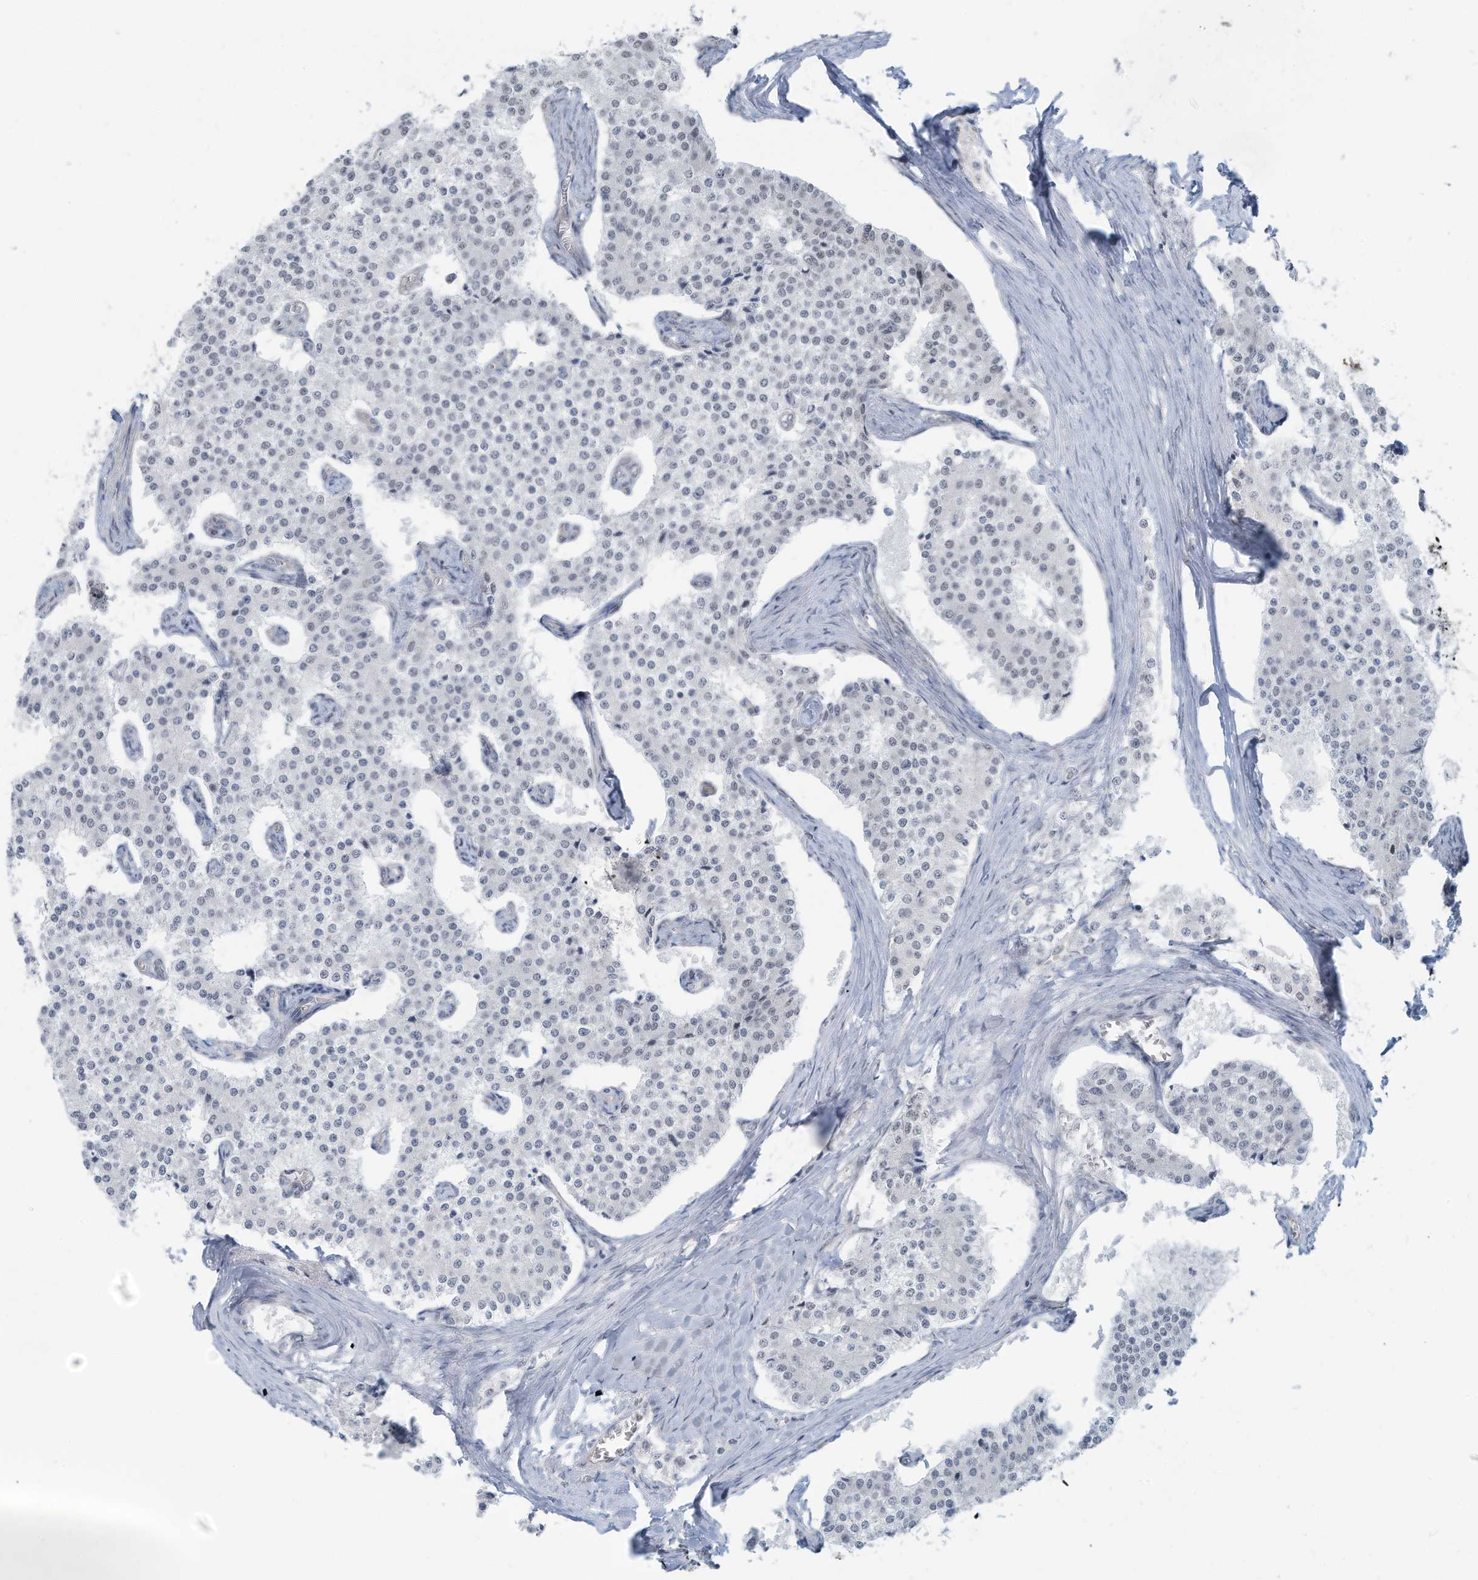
{"staining": {"intensity": "negative", "quantity": "none", "location": "none"}, "tissue": "carcinoid", "cell_type": "Tumor cells", "image_type": "cancer", "snomed": [{"axis": "morphology", "description": "Carcinoid, malignant, NOS"}, {"axis": "topography", "description": "Colon"}], "caption": "The immunohistochemistry image has no significant positivity in tumor cells of carcinoid (malignant) tissue. The staining was performed using DAB to visualize the protein expression in brown, while the nuclei were stained in blue with hematoxylin (Magnification: 20x).", "gene": "SARNP", "patient": {"sex": "female", "age": 52}}